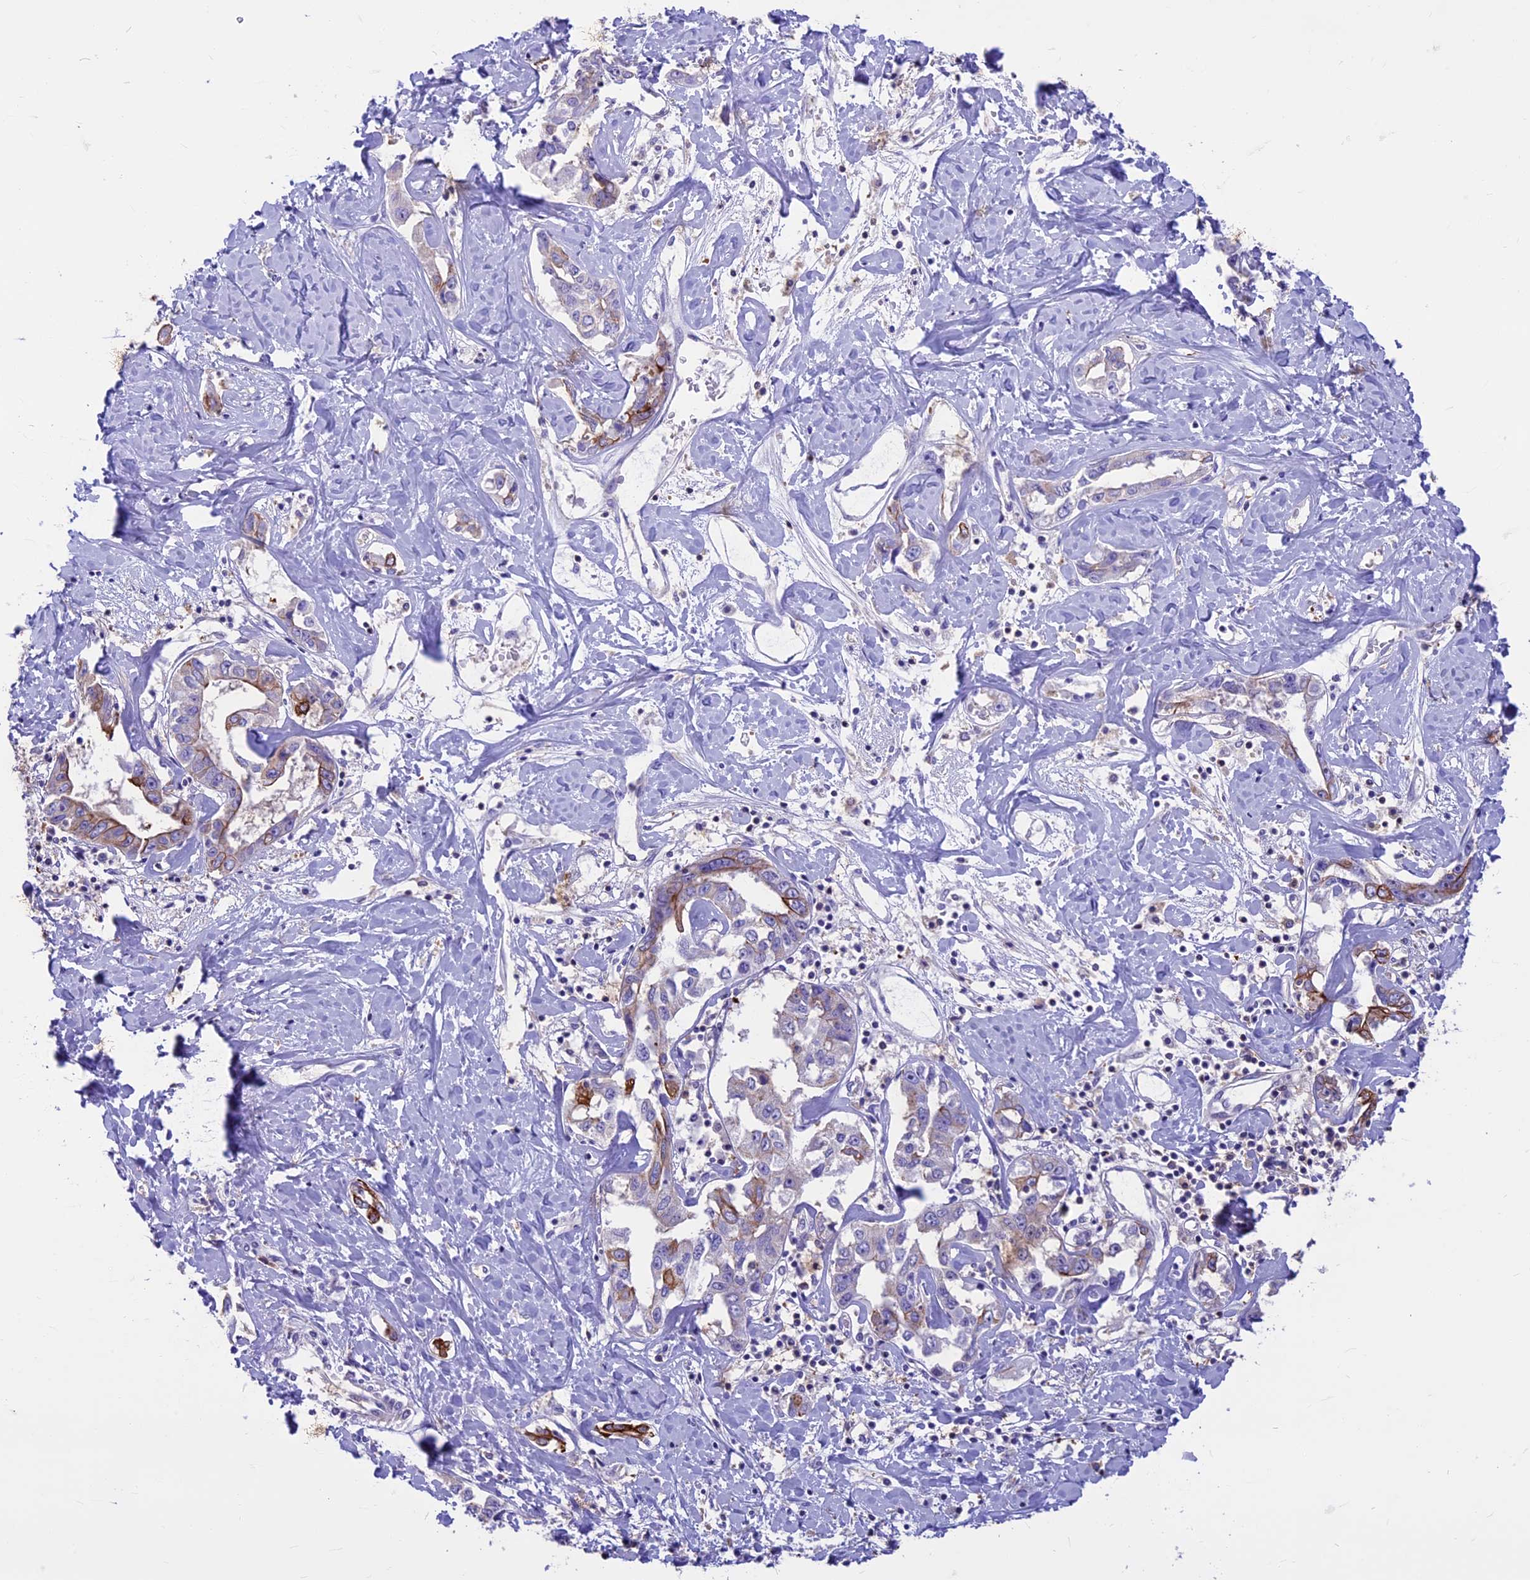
{"staining": {"intensity": "moderate", "quantity": "<25%", "location": "cytoplasmic/membranous"}, "tissue": "liver cancer", "cell_type": "Tumor cells", "image_type": "cancer", "snomed": [{"axis": "morphology", "description": "Cholangiocarcinoma"}, {"axis": "topography", "description": "Liver"}], "caption": "A low amount of moderate cytoplasmic/membranous positivity is present in approximately <25% of tumor cells in liver cancer (cholangiocarcinoma) tissue. Ihc stains the protein in brown and the nuclei are stained blue.", "gene": "CDAN1", "patient": {"sex": "male", "age": 59}}